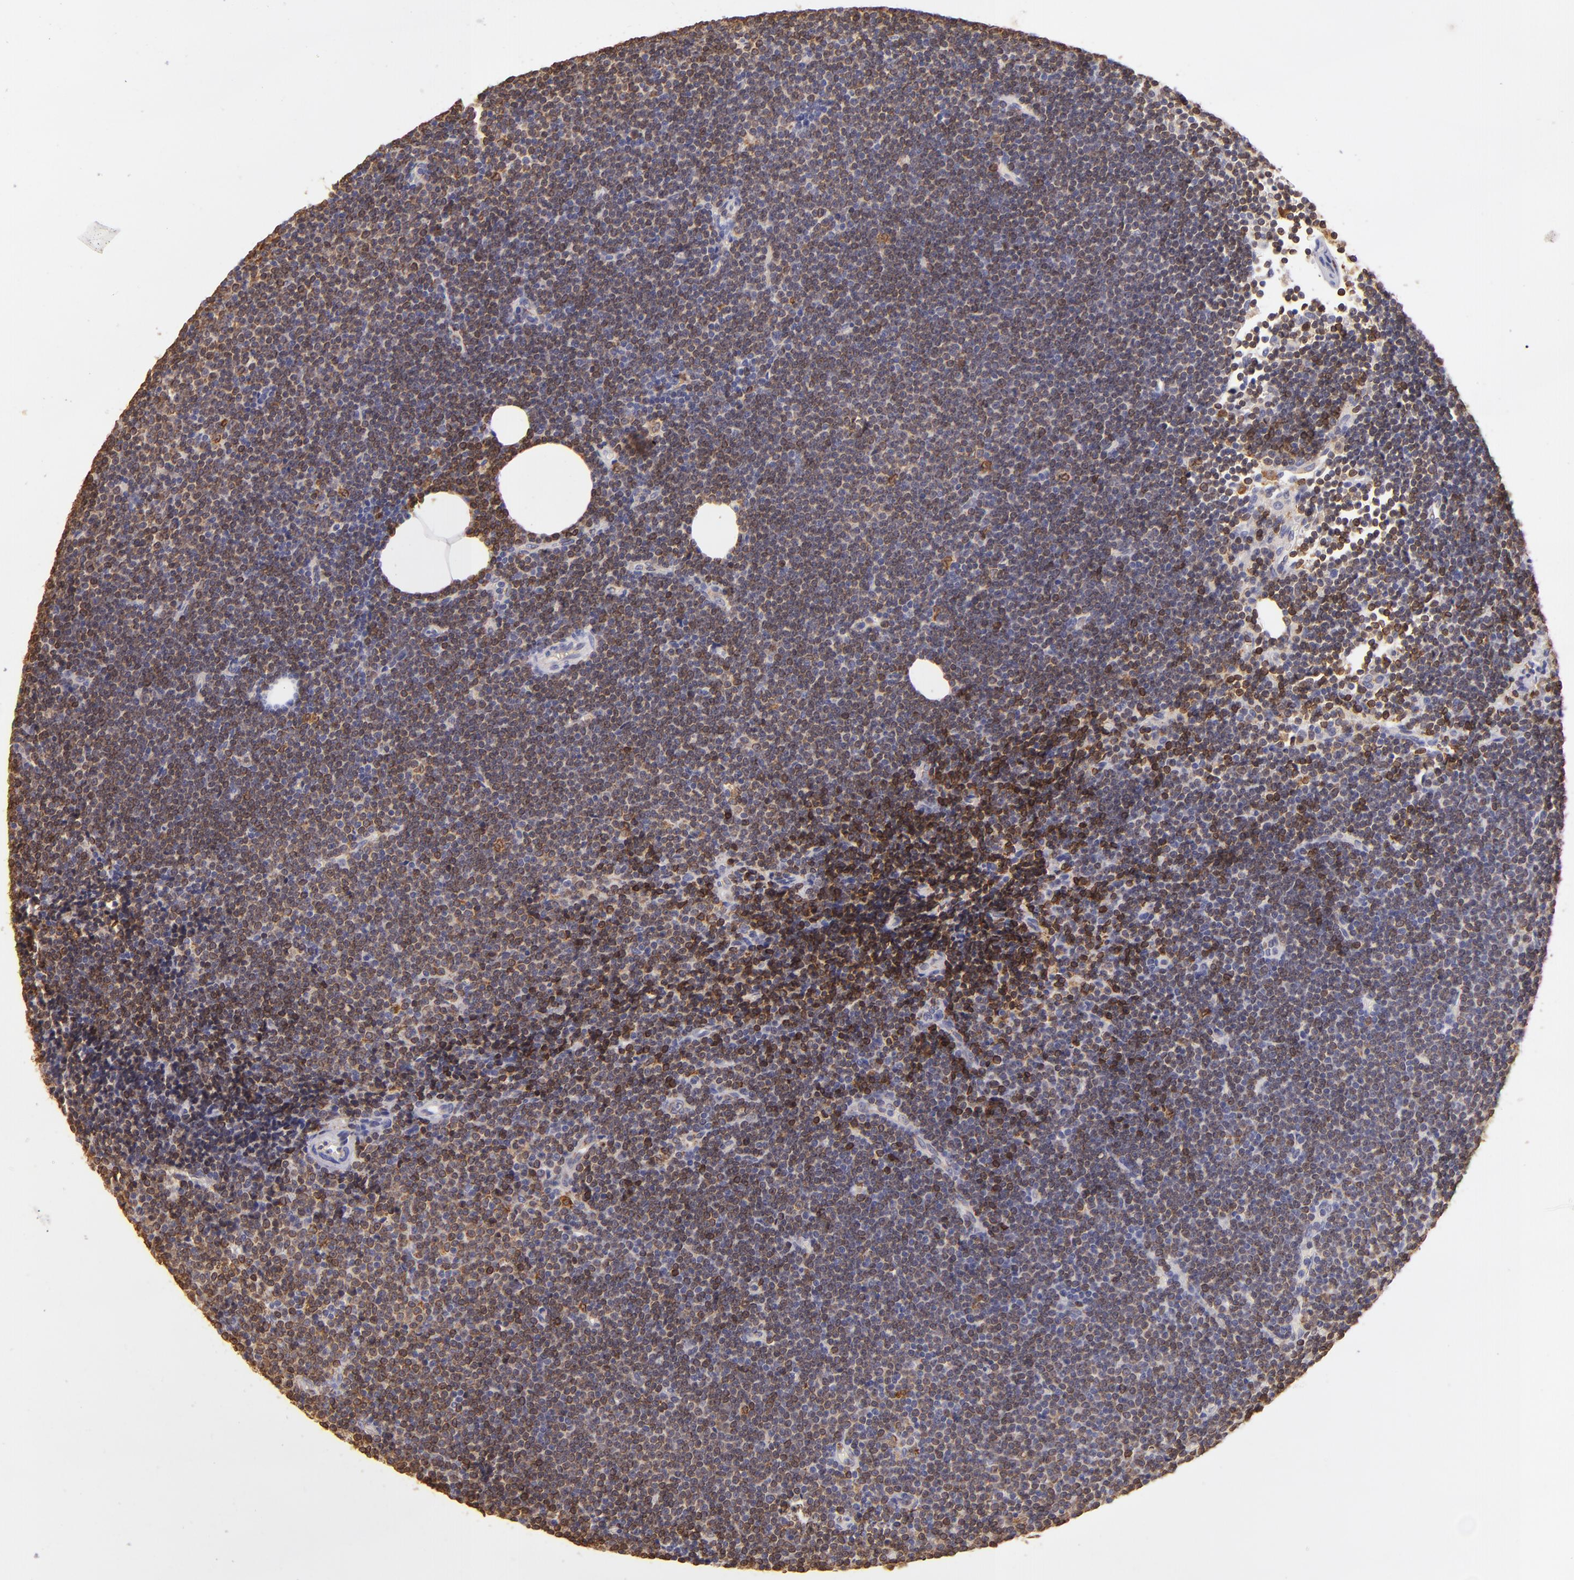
{"staining": {"intensity": "moderate", "quantity": ">75%", "location": "cytoplasmic/membranous"}, "tissue": "lymphoma", "cell_type": "Tumor cells", "image_type": "cancer", "snomed": [{"axis": "morphology", "description": "Malignant lymphoma, non-Hodgkin's type, Low grade"}, {"axis": "topography", "description": "Lymph node"}], "caption": "DAB immunohistochemical staining of lymphoma reveals moderate cytoplasmic/membranous protein staining in approximately >75% of tumor cells.", "gene": "CD74", "patient": {"sex": "female", "age": 73}}